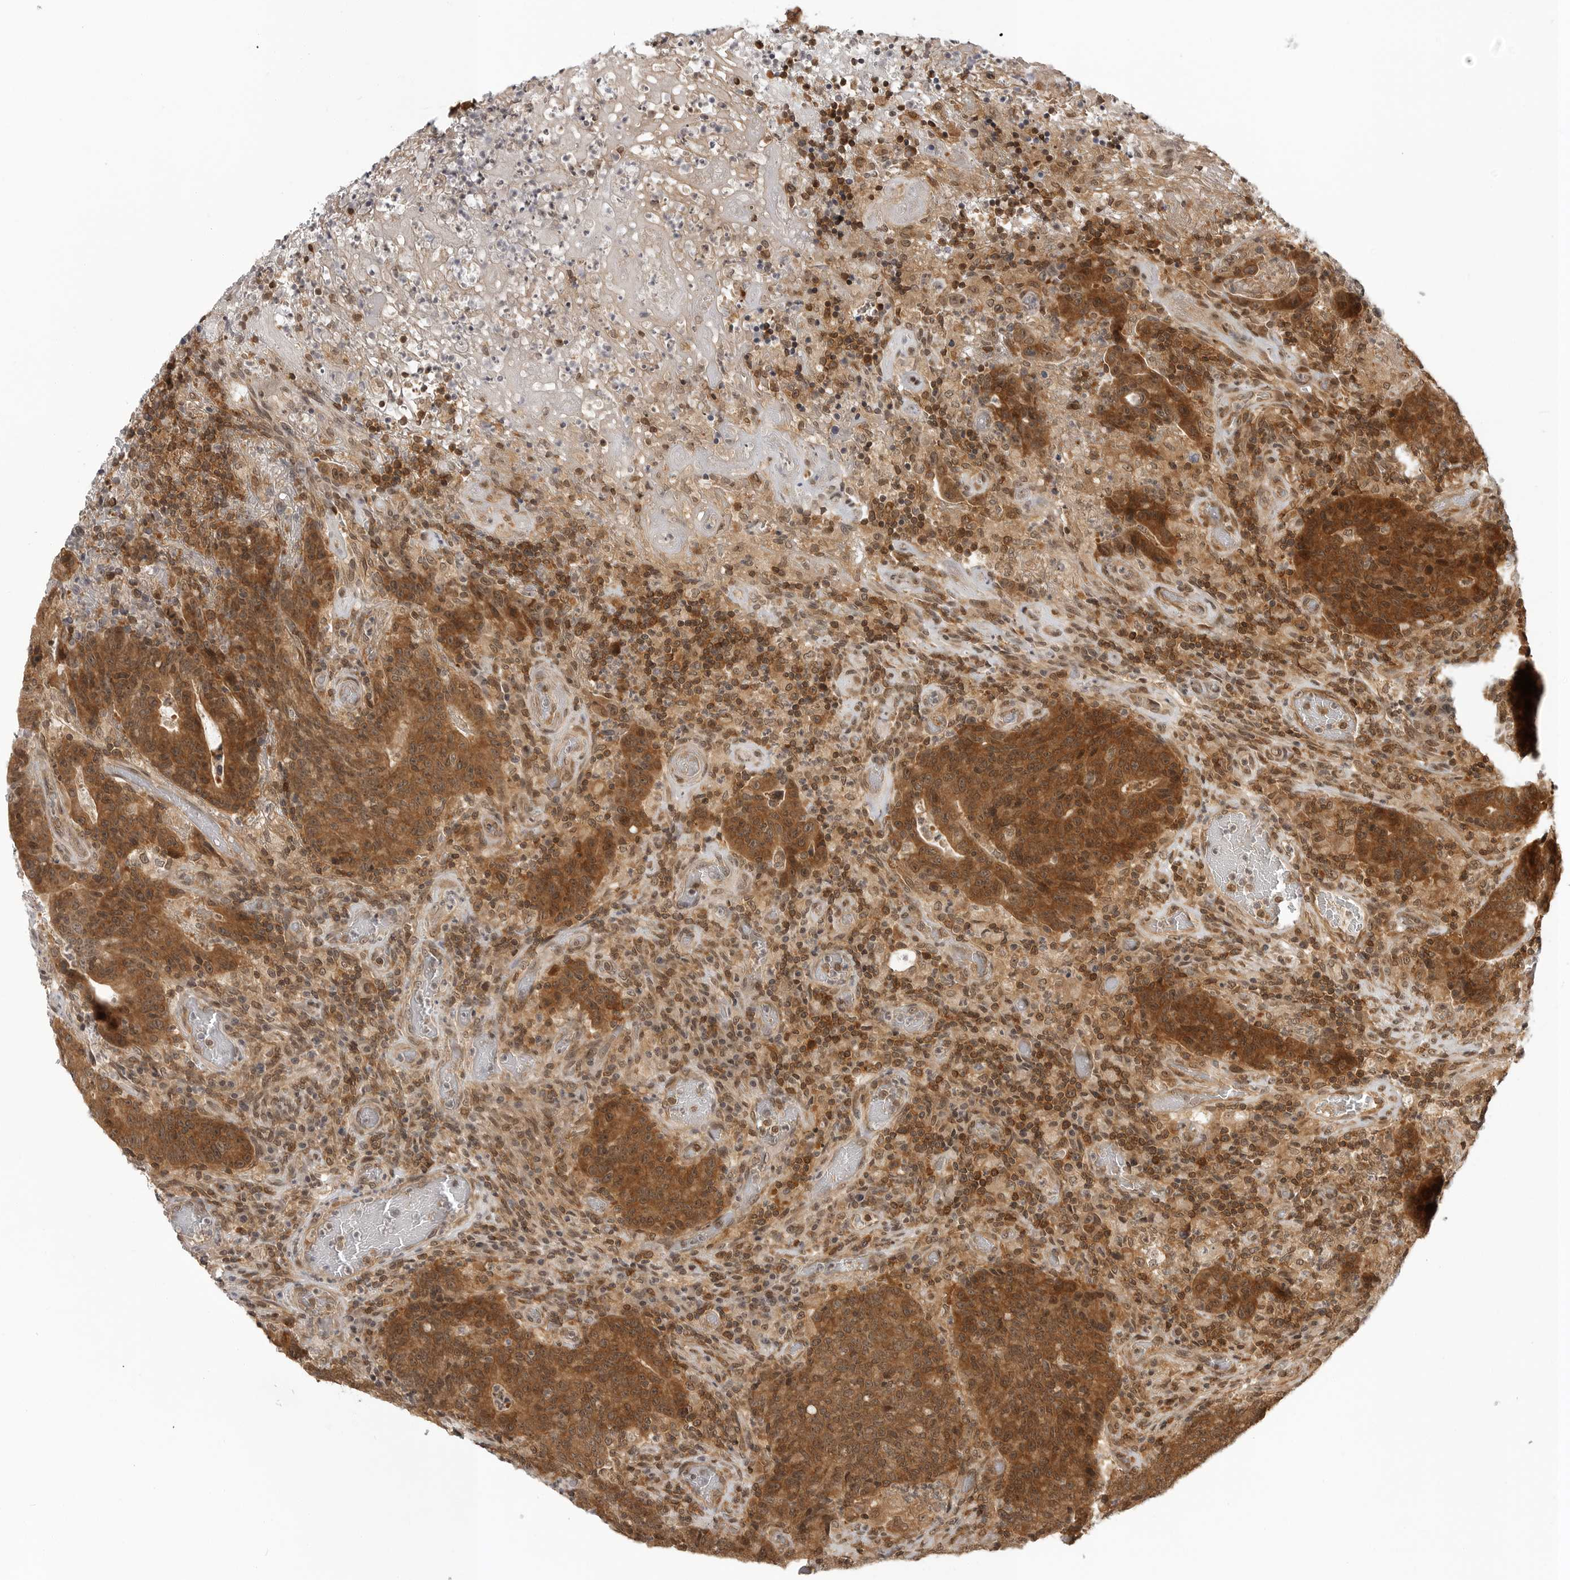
{"staining": {"intensity": "strong", "quantity": ">75%", "location": "cytoplasmic/membranous"}, "tissue": "colorectal cancer", "cell_type": "Tumor cells", "image_type": "cancer", "snomed": [{"axis": "morphology", "description": "Adenocarcinoma, NOS"}, {"axis": "topography", "description": "Colon"}], "caption": "Protein staining by immunohistochemistry (IHC) shows strong cytoplasmic/membranous positivity in approximately >75% of tumor cells in colorectal adenocarcinoma.", "gene": "SZRD1", "patient": {"sex": "female", "age": 75}}